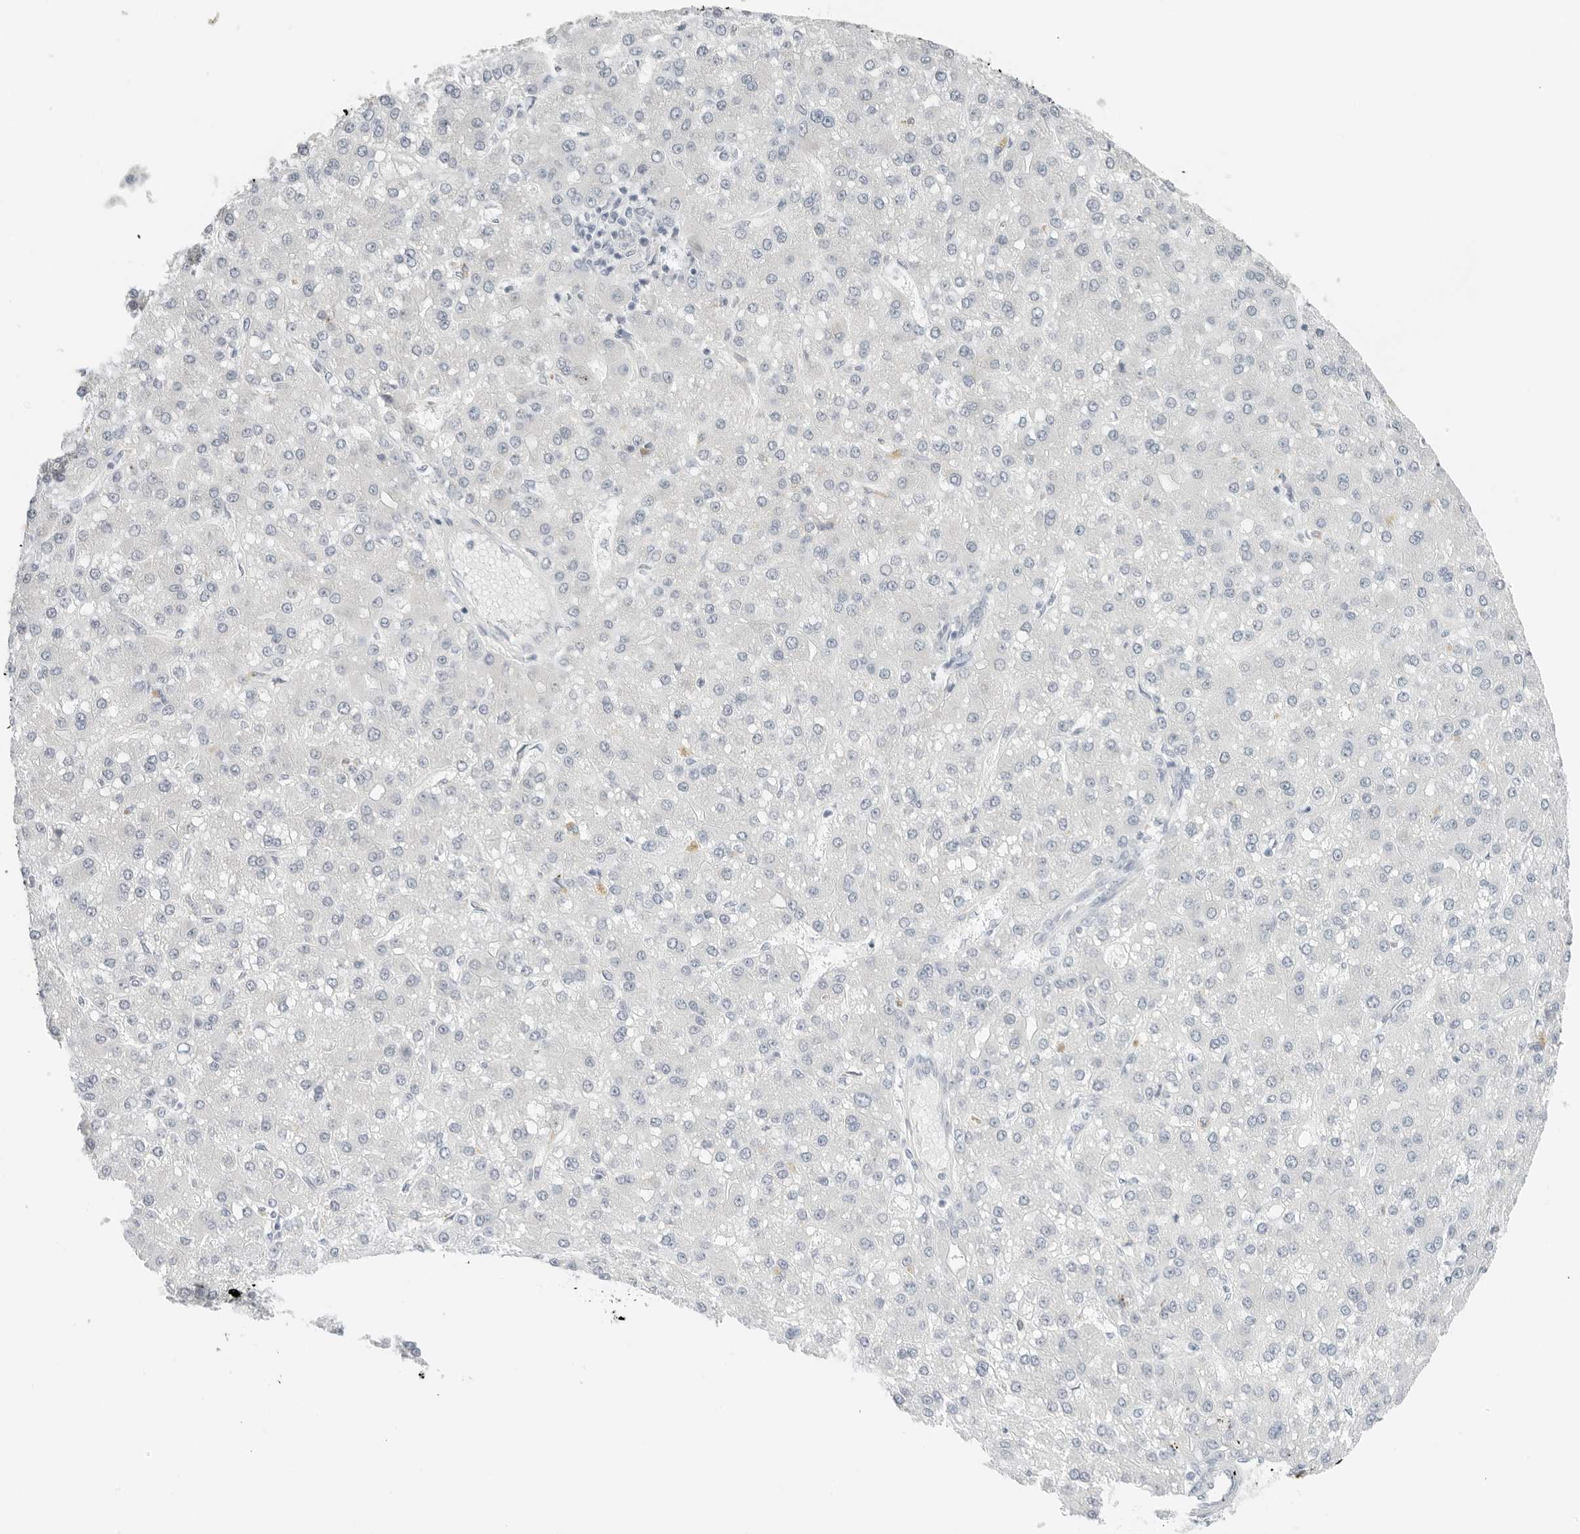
{"staining": {"intensity": "negative", "quantity": "none", "location": "none"}, "tissue": "liver cancer", "cell_type": "Tumor cells", "image_type": "cancer", "snomed": [{"axis": "morphology", "description": "Carcinoma, Hepatocellular, NOS"}, {"axis": "topography", "description": "Liver"}], "caption": "Histopathology image shows no protein staining in tumor cells of hepatocellular carcinoma (liver) tissue.", "gene": "RC3H1", "patient": {"sex": "male", "age": 67}}